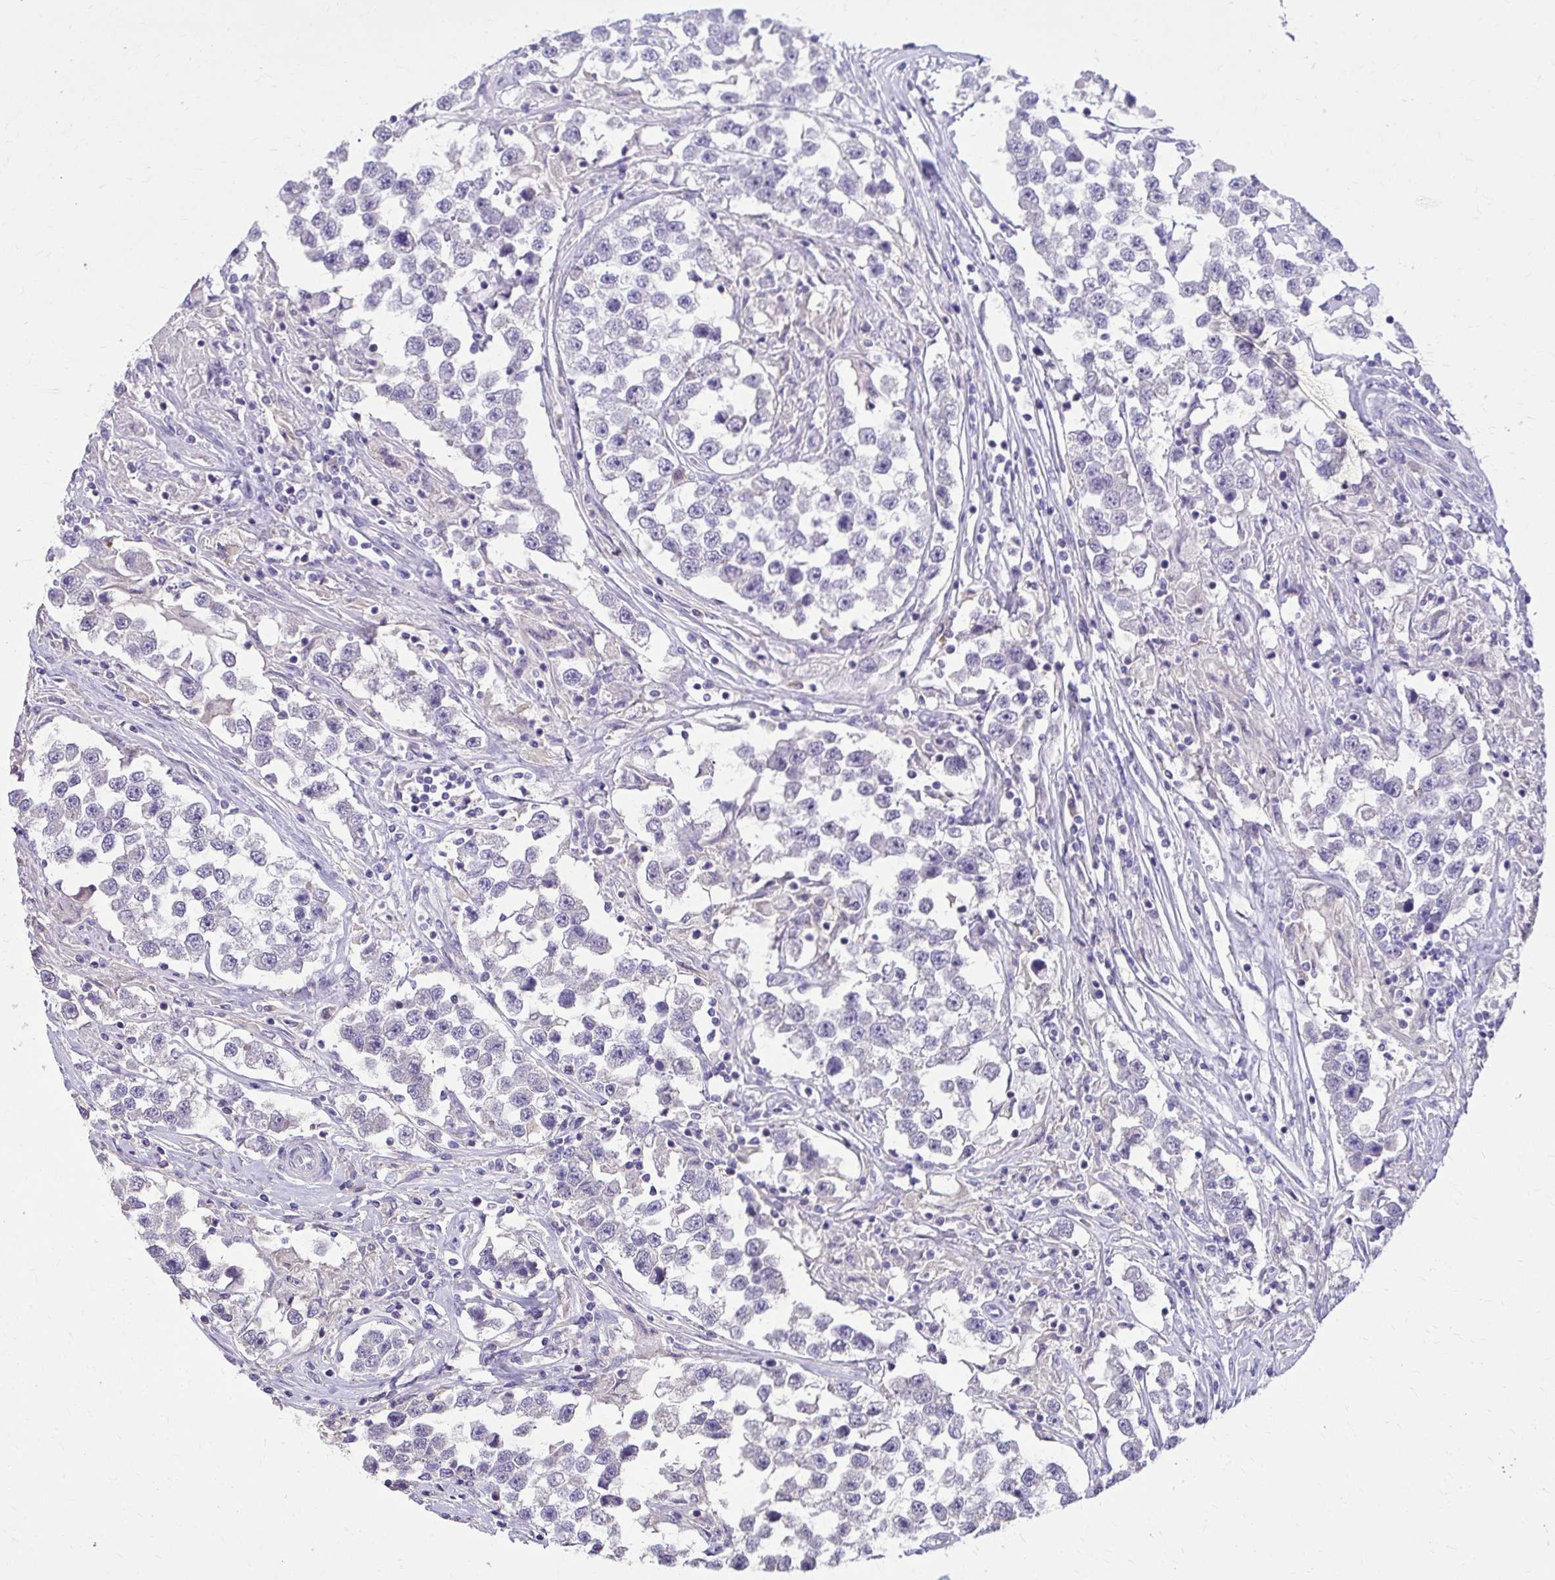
{"staining": {"intensity": "negative", "quantity": "none", "location": "none"}, "tissue": "testis cancer", "cell_type": "Tumor cells", "image_type": "cancer", "snomed": [{"axis": "morphology", "description": "Seminoma, NOS"}, {"axis": "topography", "description": "Testis"}], "caption": "The image exhibits no significant staining in tumor cells of testis cancer. (DAB immunohistochemistry (IHC), high magnification).", "gene": "EPB41L1", "patient": {"sex": "male", "age": 46}}